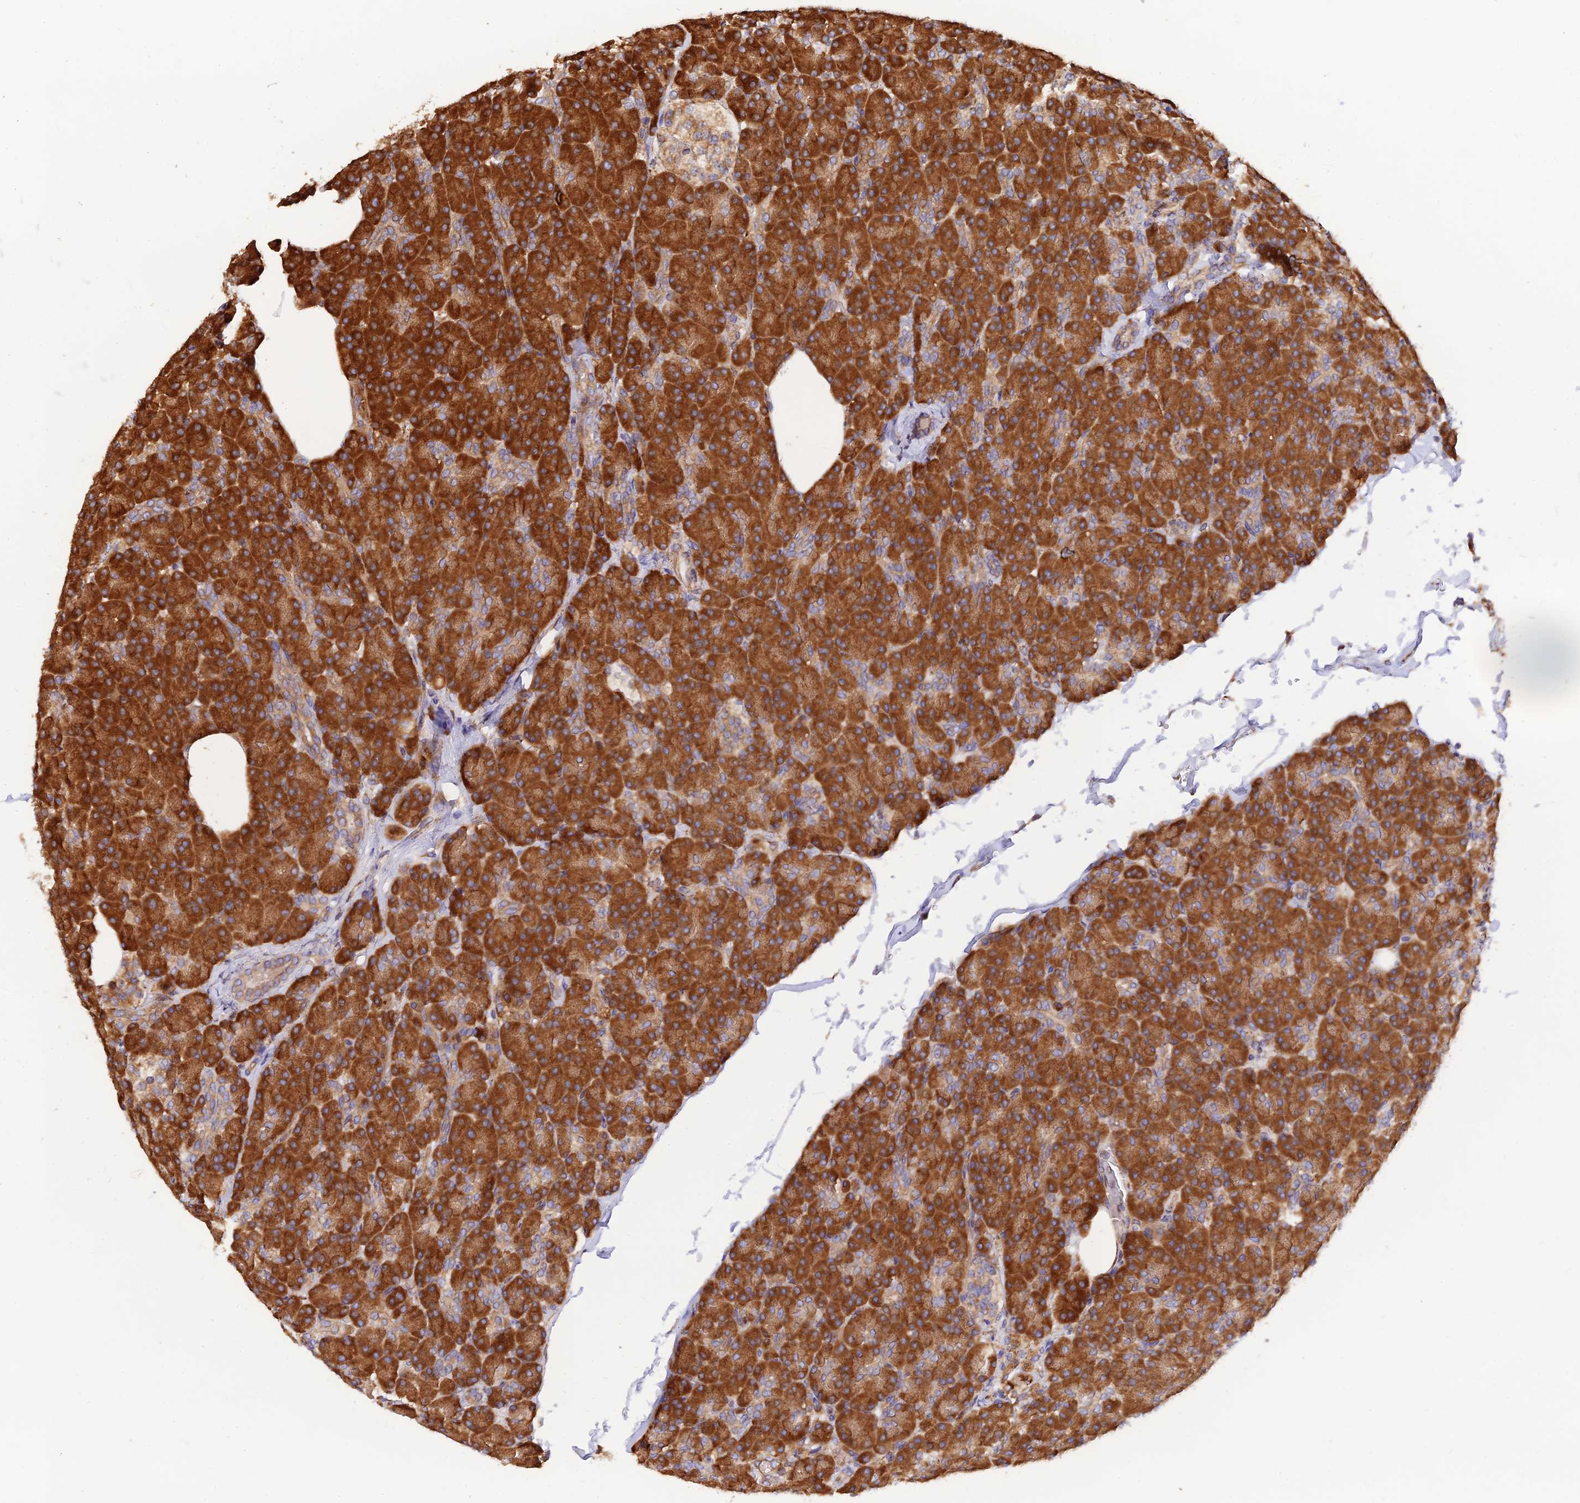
{"staining": {"intensity": "strong", "quantity": ">75%", "location": "cytoplasmic/membranous"}, "tissue": "pancreas", "cell_type": "Exocrine glandular cells", "image_type": "normal", "snomed": [{"axis": "morphology", "description": "Normal tissue, NOS"}, {"axis": "topography", "description": "Pancreas"}], "caption": "Immunohistochemistry (DAB (3,3'-diaminobenzidine)) staining of unremarkable pancreas exhibits strong cytoplasmic/membranous protein expression in about >75% of exocrine glandular cells.", "gene": "RPL5", "patient": {"sex": "female", "age": 43}}